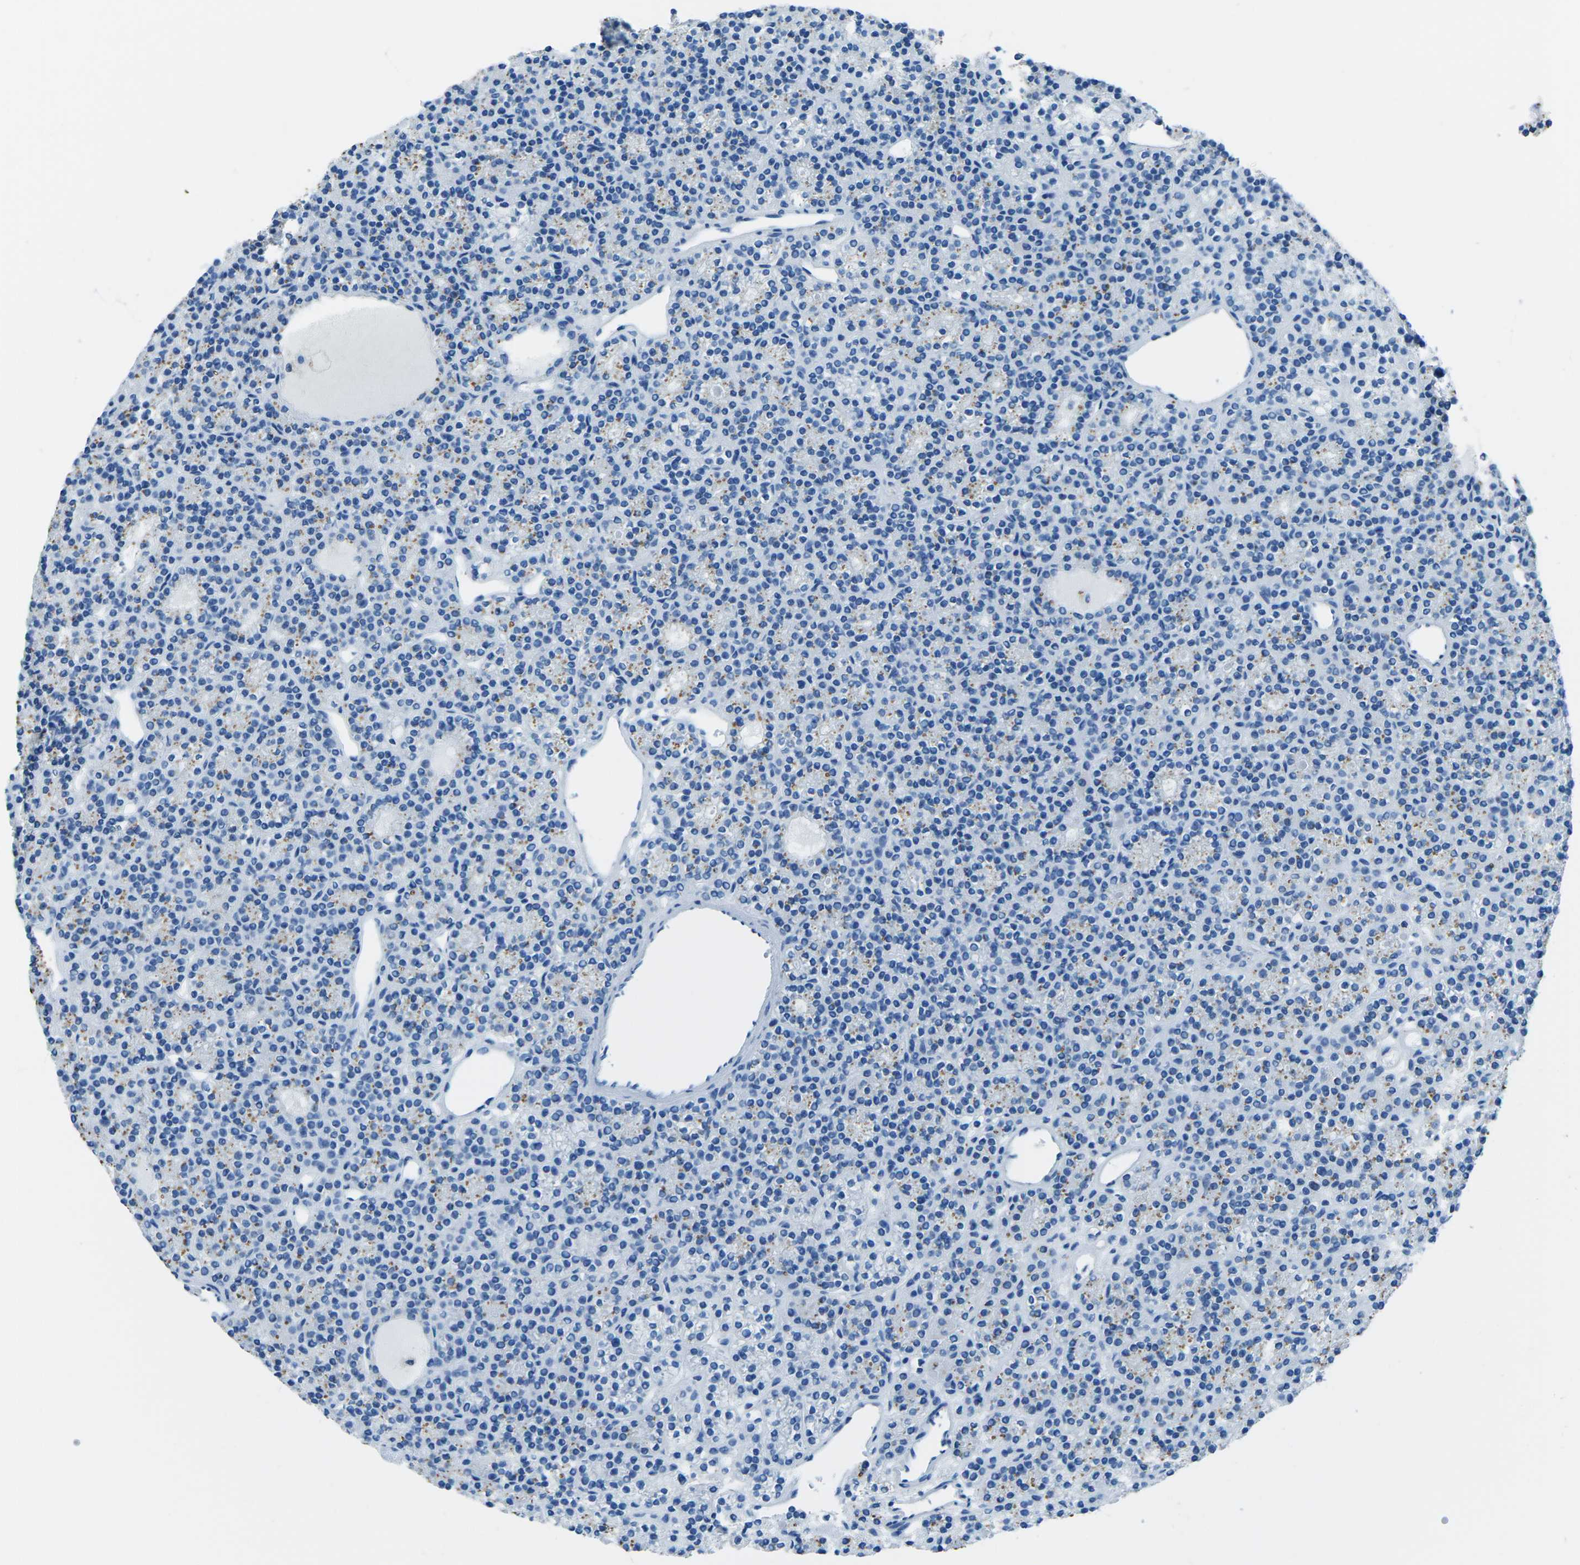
{"staining": {"intensity": "negative", "quantity": "none", "location": "none"}, "tissue": "parathyroid gland", "cell_type": "Glandular cells", "image_type": "normal", "snomed": [{"axis": "morphology", "description": "Normal tissue, NOS"}, {"axis": "morphology", "description": "Adenoma, NOS"}, {"axis": "topography", "description": "Parathyroid gland"}], "caption": "Parathyroid gland stained for a protein using immunohistochemistry (IHC) exhibits no staining glandular cells.", "gene": "MYH8", "patient": {"sex": "female", "age": 64}}